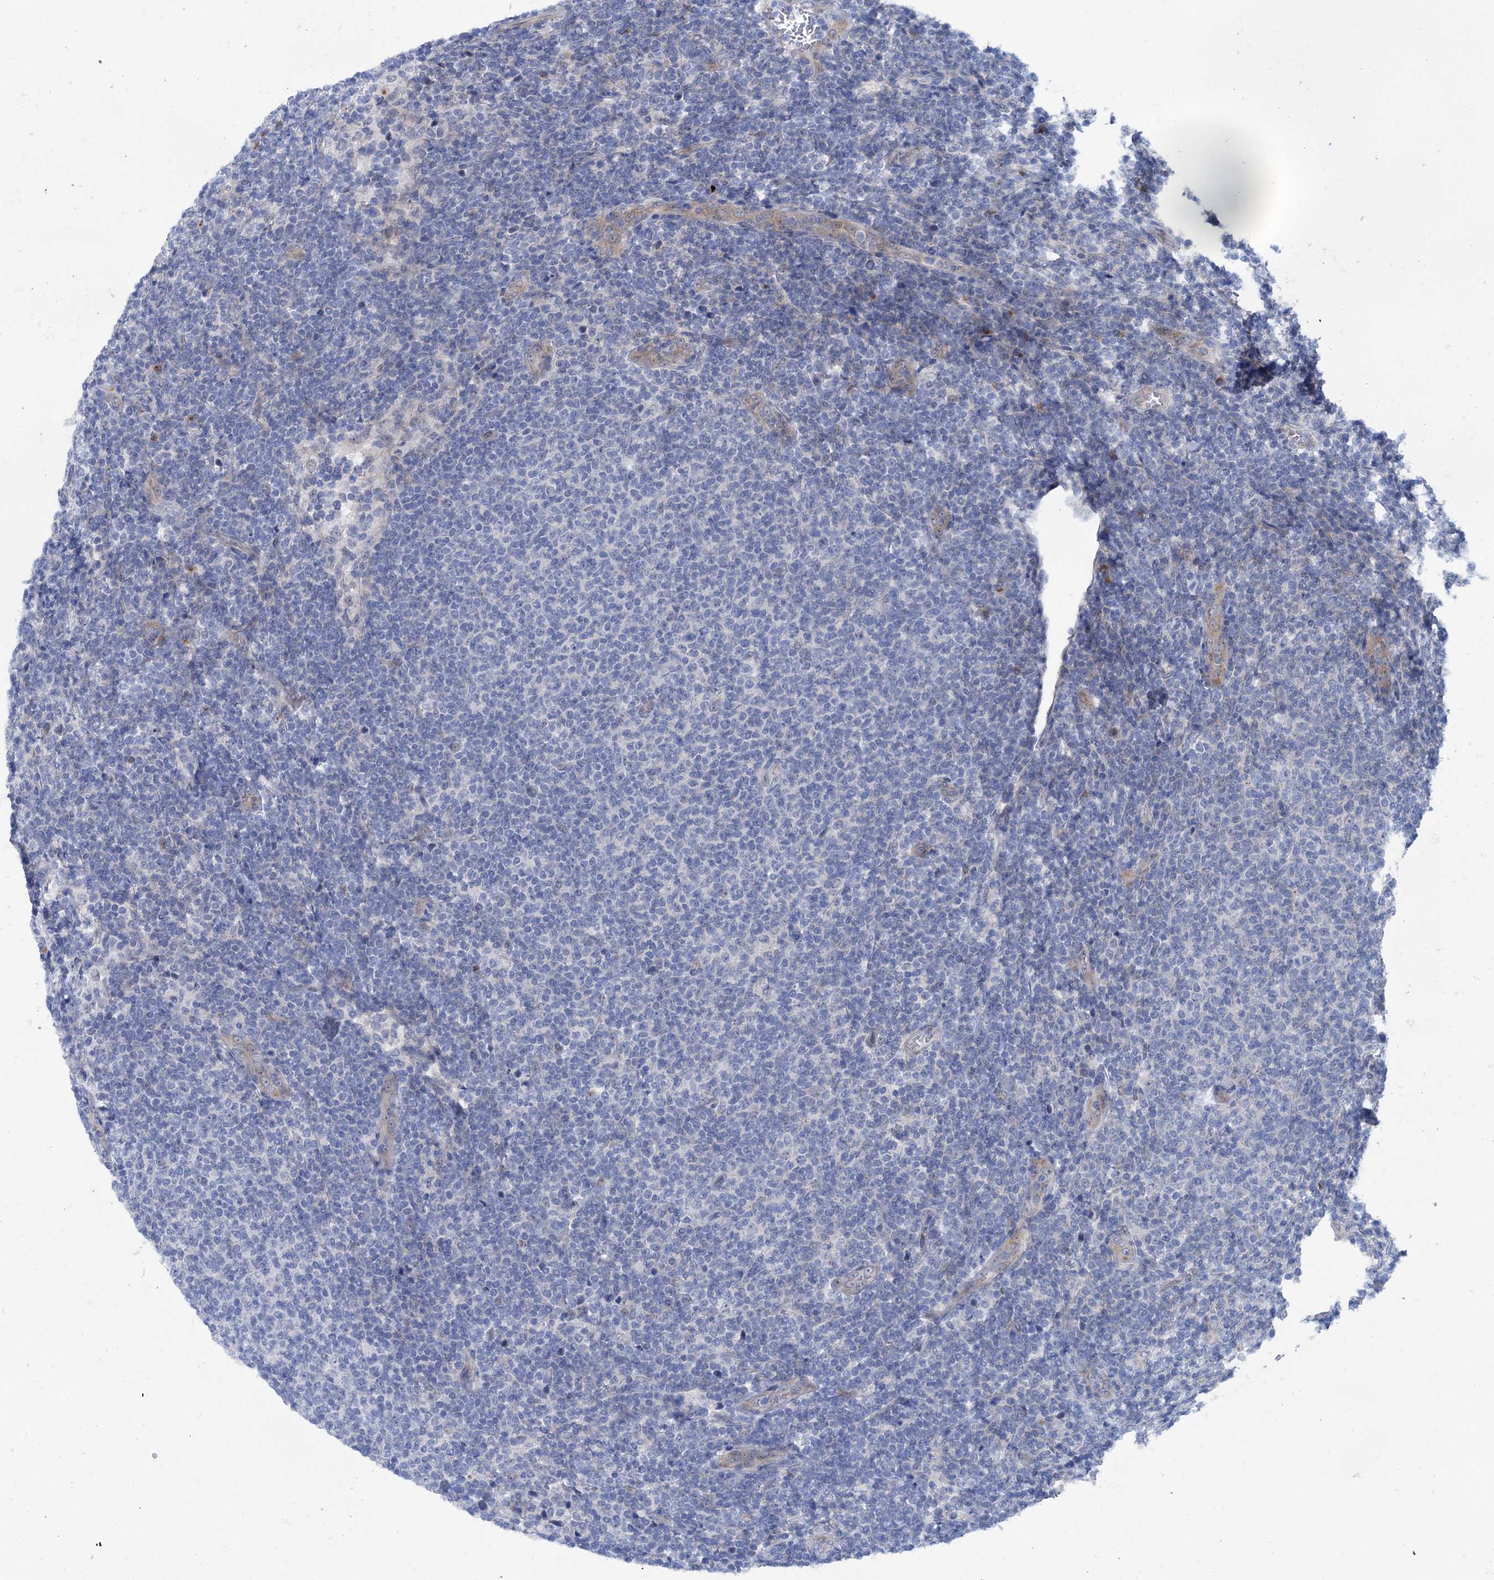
{"staining": {"intensity": "negative", "quantity": "none", "location": "none"}, "tissue": "lymphoma", "cell_type": "Tumor cells", "image_type": "cancer", "snomed": [{"axis": "morphology", "description": "Malignant lymphoma, non-Hodgkin's type, Low grade"}, {"axis": "topography", "description": "Lymph node"}], "caption": "Immunohistochemical staining of human low-grade malignant lymphoma, non-Hodgkin's type reveals no significant staining in tumor cells.", "gene": "EYA4", "patient": {"sex": "male", "age": 66}}